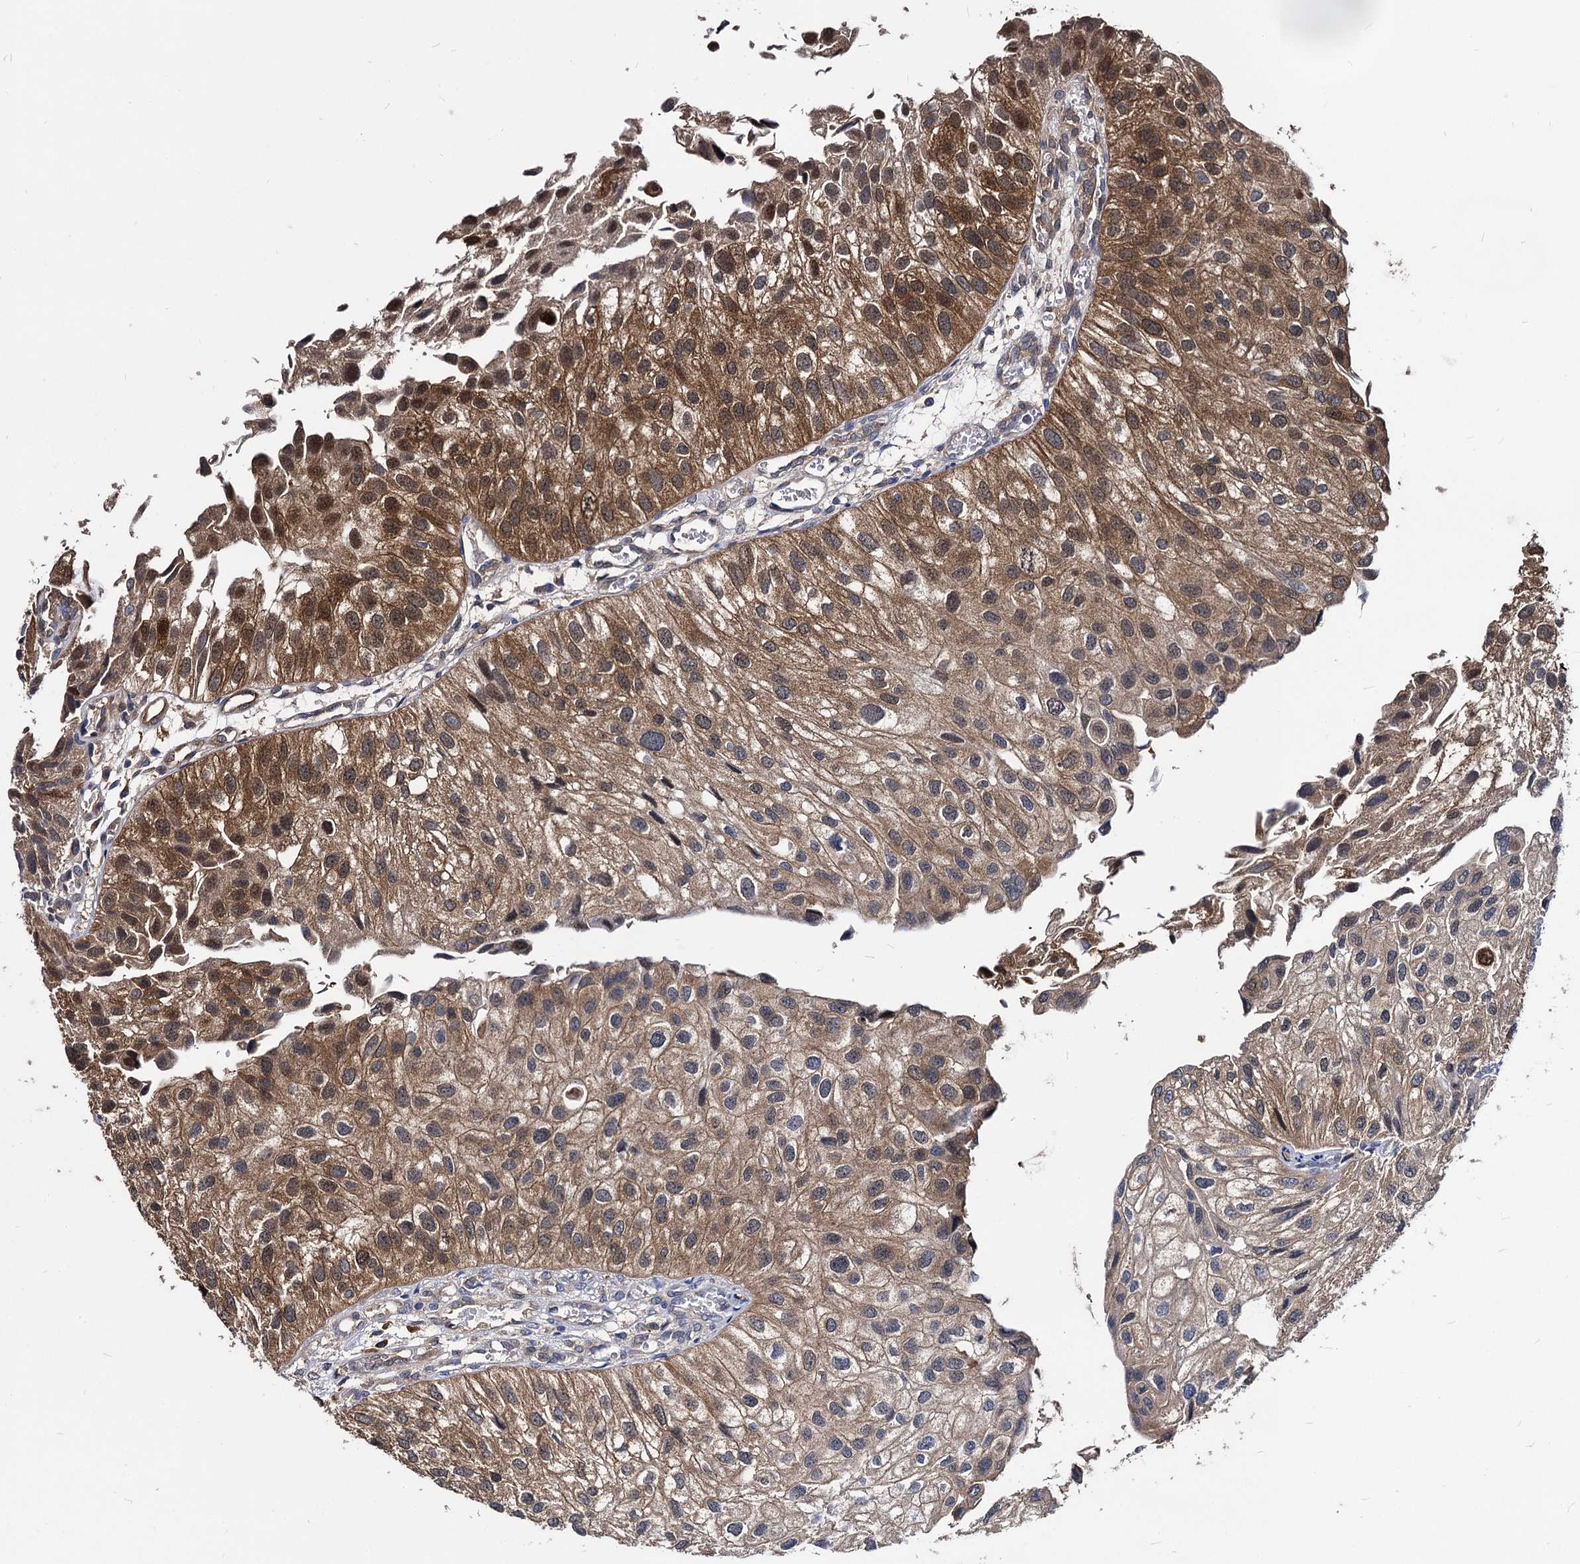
{"staining": {"intensity": "moderate", "quantity": ">75%", "location": "cytoplasmic/membranous"}, "tissue": "urothelial cancer", "cell_type": "Tumor cells", "image_type": "cancer", "snomed": [{"axis": "morphology", "description": "Urothelial carcinoma, Low grade"}, {"axis": "topography", "description": "Urinary bladder"}], "caption": "Immunohistochemistry staining of urothelial cancer, which exhibits medium levels of moderate cytoplasmic/membranous positivity in approximately >75% of tumor cells indicating moderate cytoplasmic/membranous protein positivity. The staining was performed using DAB (brown) for protein detection and nuclei were counterstained in hematoxylin (blue).", "gene": "NME1", "patient": {"sex": "female", "age": 89}}